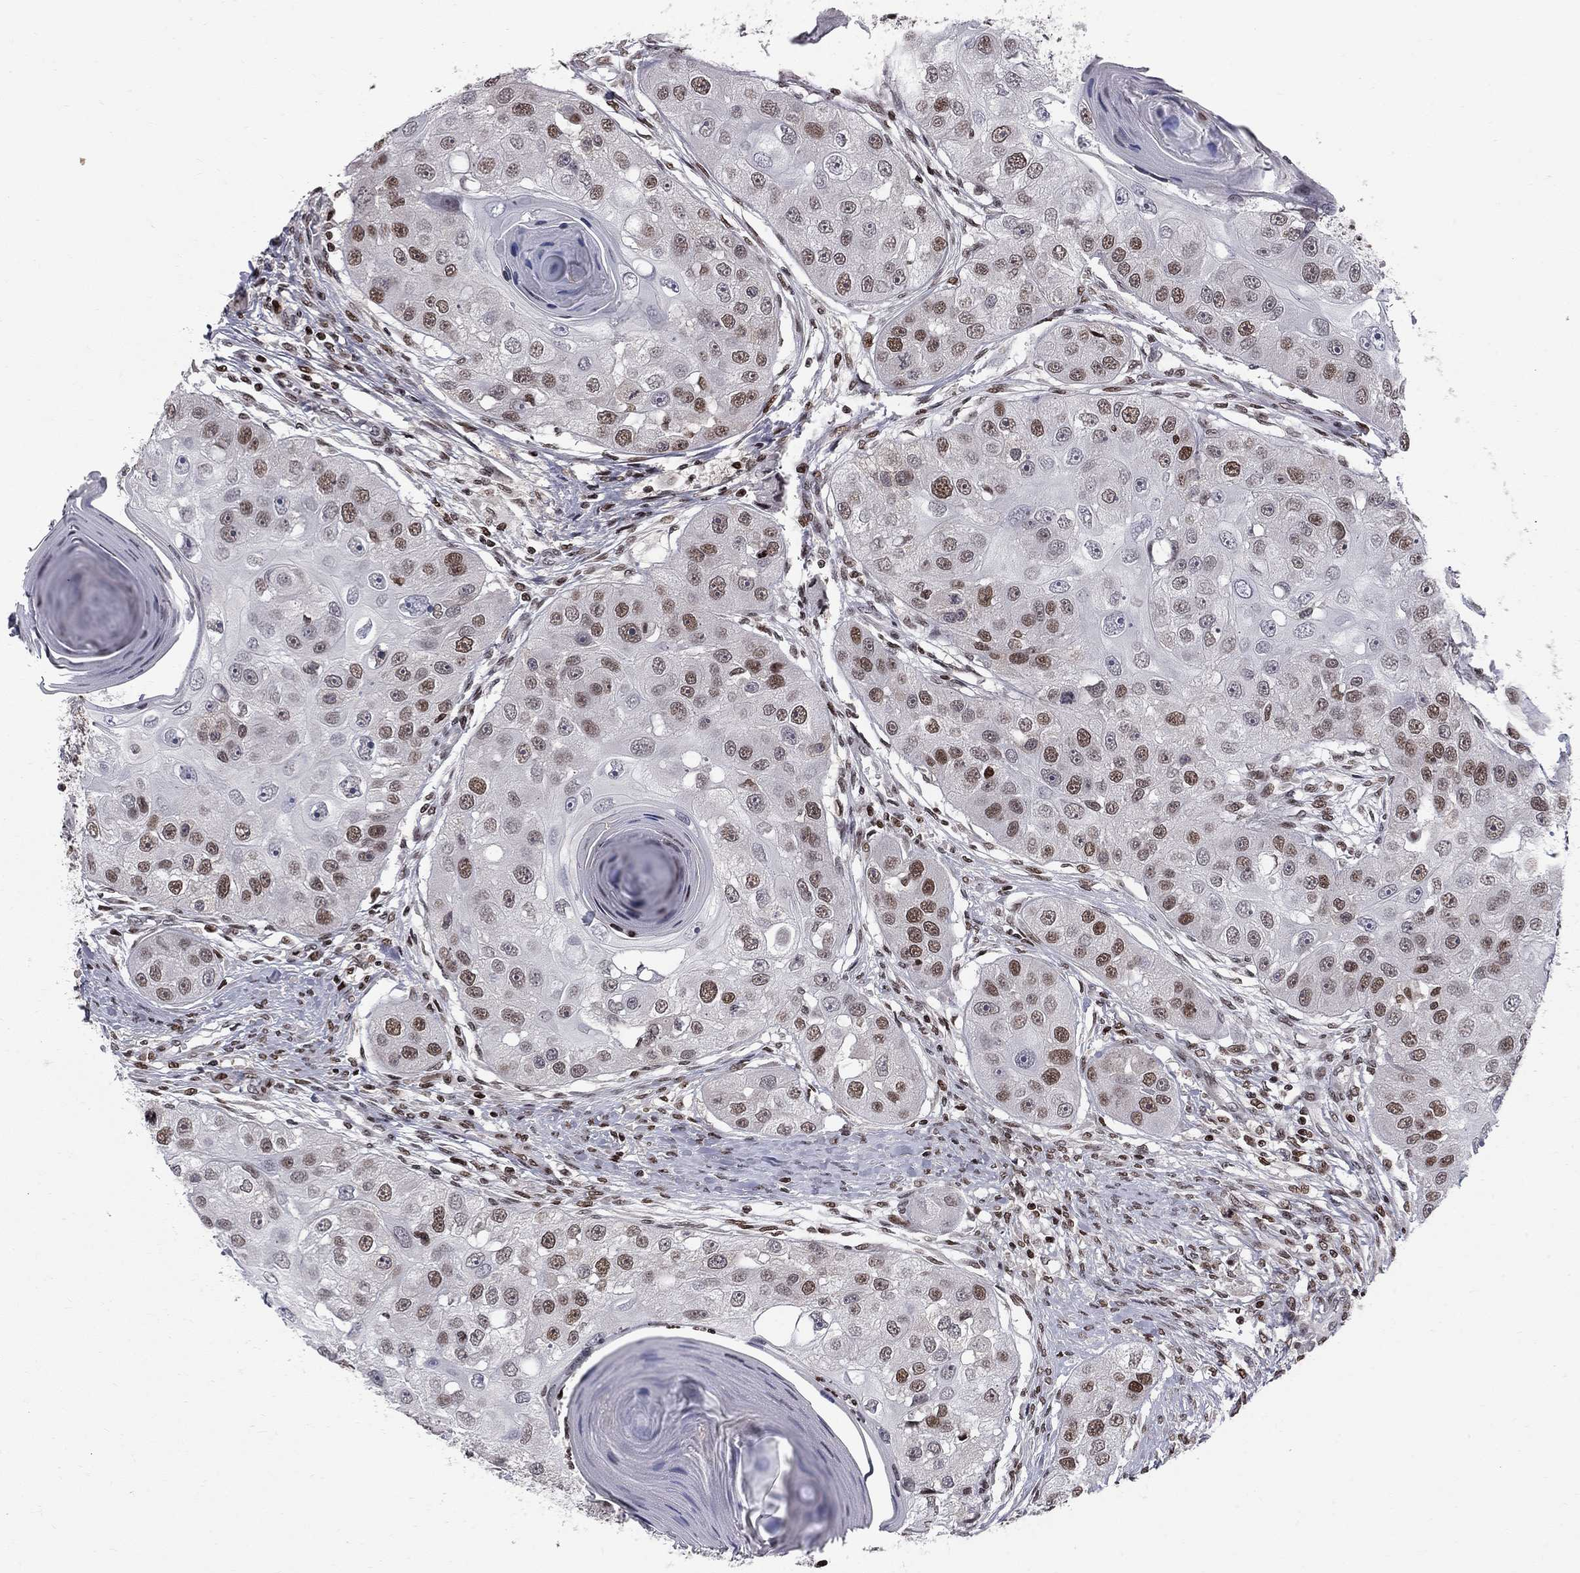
{"staining": {"intensity": "strong", "quantity": "<25%", "location": "nuclear"}, "tissue": "head and neck cancer", "cell_type": "Tumor cells", "image_type": "cancer", "snomed": [{"axis": "morphology", "description": "Normal tissue, NOS"}, {"axis": "morphology", "description": "Squamous cell carcinoma, NOS"}, {"axis": "topography", "description": "Skeletal muscle"}, {"axis": "topography", "description": "Head-Neck"}], "caption": "A medium amount of strong nuclear staining is appreciated in about <25% of tumor cells in head and neck cancer tissue.", "gene": "RNASEH2C", "patient": {"sex": "male", "age": 51}}